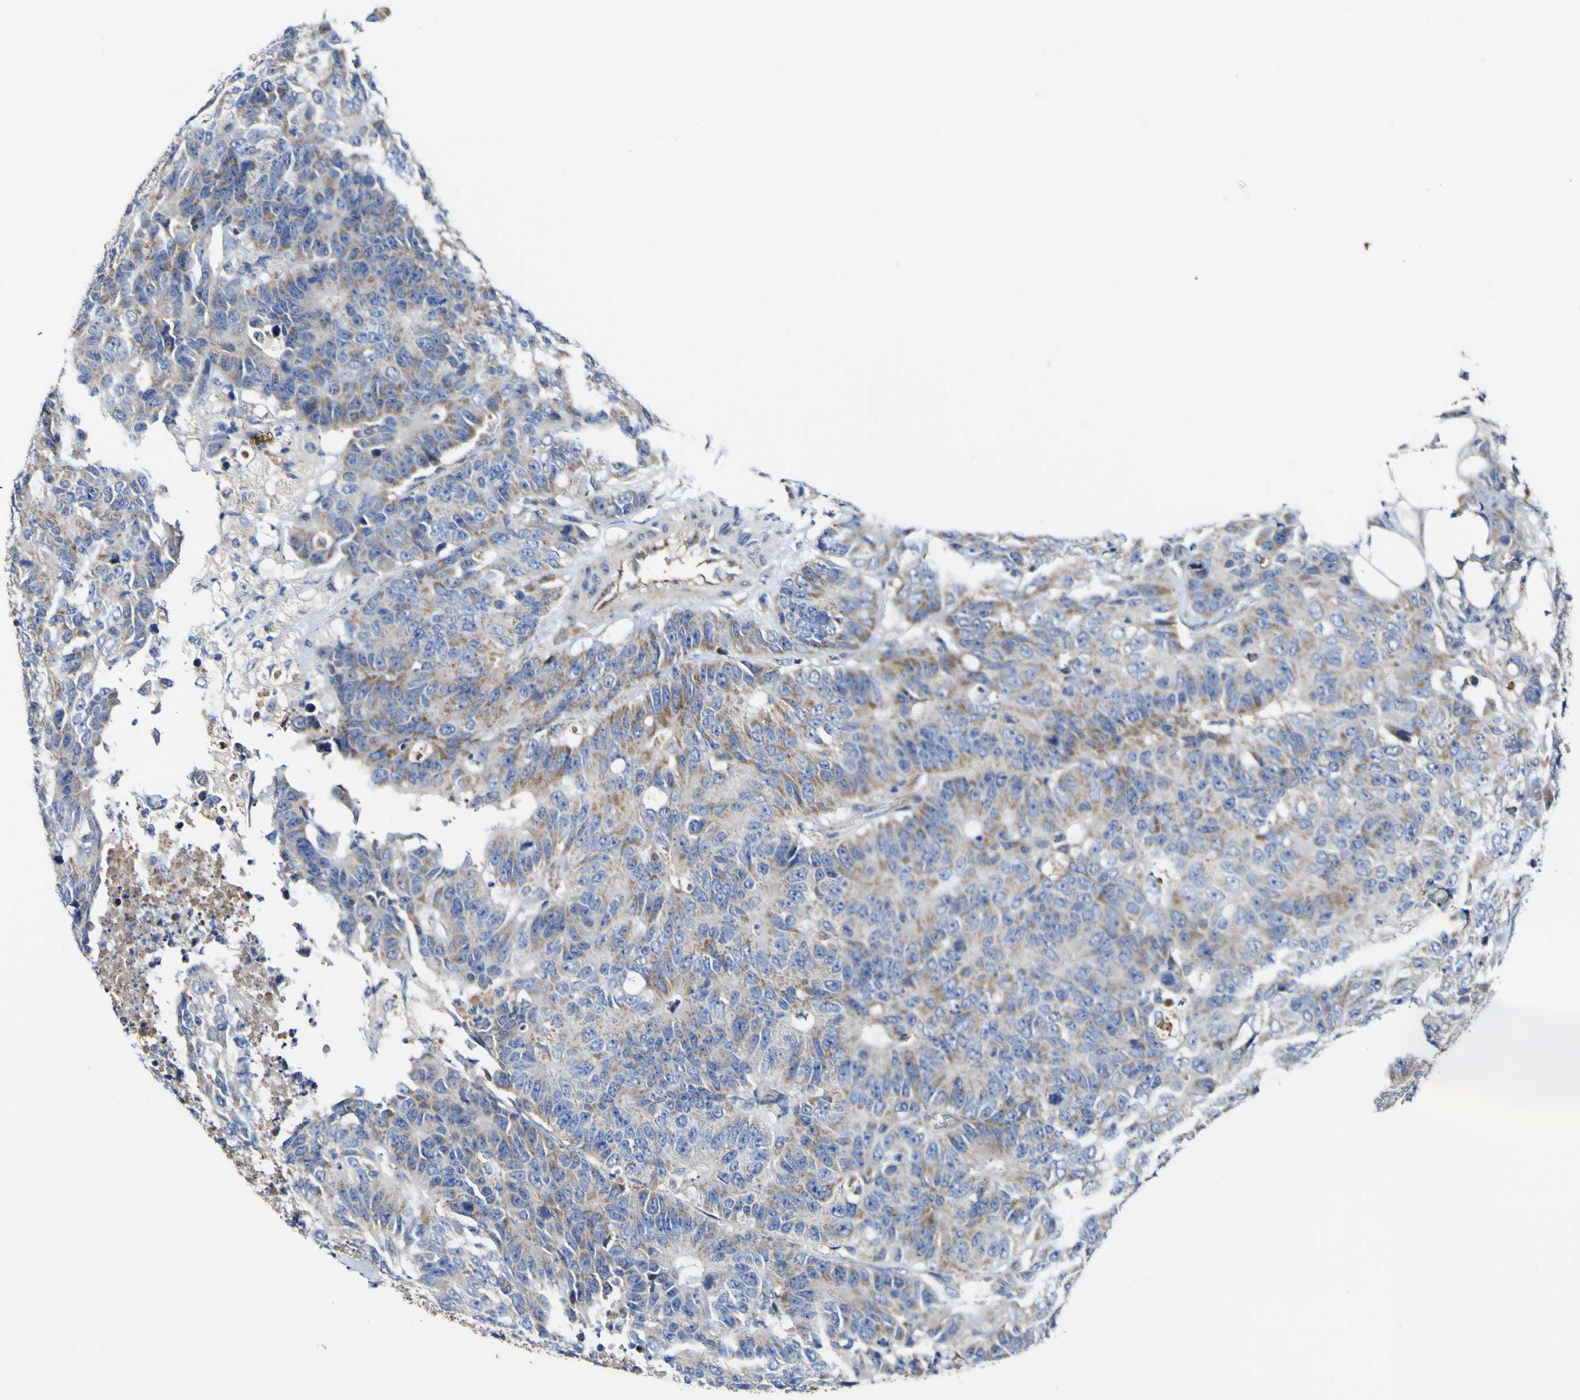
{"staining": {"intensity": "weak", "quantity": "25%-75%", "location": "cytoplasmic/membranous"}, "tissue": "colorectal cancer", "cell_type": "Tumor cells", "image_type": "cancer", "snomed": [{"axis": "morphology", "description": "Adenocarcinoma, NOS"}, {"axis": "topography", "description": "Colon"}], "caption": "Colorectal cancer stained with DAB IHC displays low levels of weak cytoplasmic/membranous positivity in about 25%-75% of tumor cells.", "gene": "CCDC90B", "patient": {"sex": "female", "age": 86}}